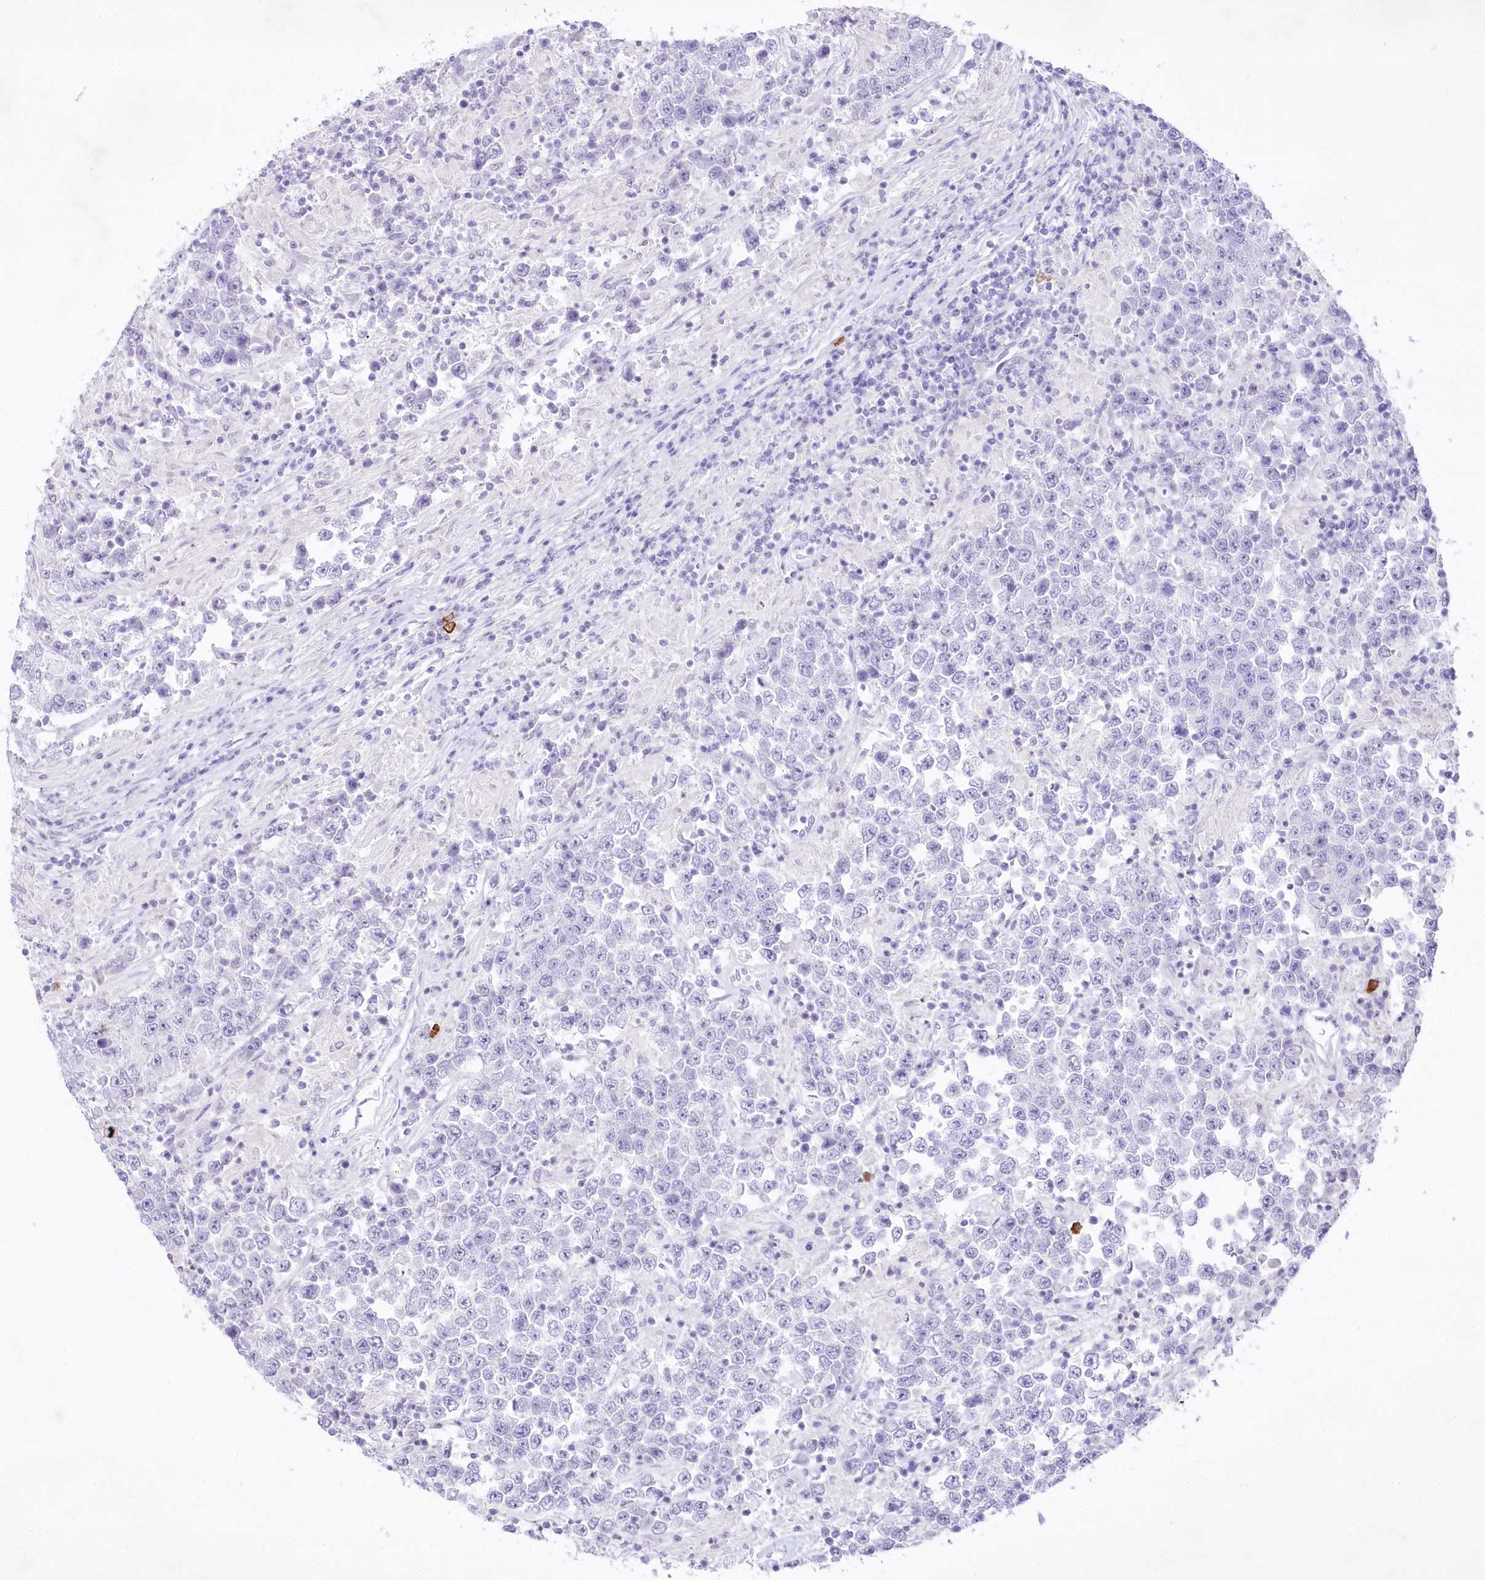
{"staining": {"intensity": "negative", "quantity": "none", "location": "none"}, "tissue": "testis cancer", "cell_type": "Tumor cells", "image_type": "cancer", "snomed": [{"axis": "morphology", "description": "Normal tissue, NOS"}, {"axis": "morphology", "description": "Urothelial carcinoma, High grade"}, {"axis": "morphology", "description": "Seminoma, NOS"}, {"axis": "morphology", "description": "Carcinoma, Embryonal, NOS"}, {"axis": "topography", "description": "Urinary bladder"}, {"axis": "topography", "description": "Testis"}], "caption": "Immunohistochemistry photomicrograph of neoplastic tissue: seminoma (testis) stained with DAB (3,3'-diaminobenzidine) shows no significant protein expression in tumor cells.", "gene": "MYOZ1", "patient": {"sex": "male", "age": 41}}